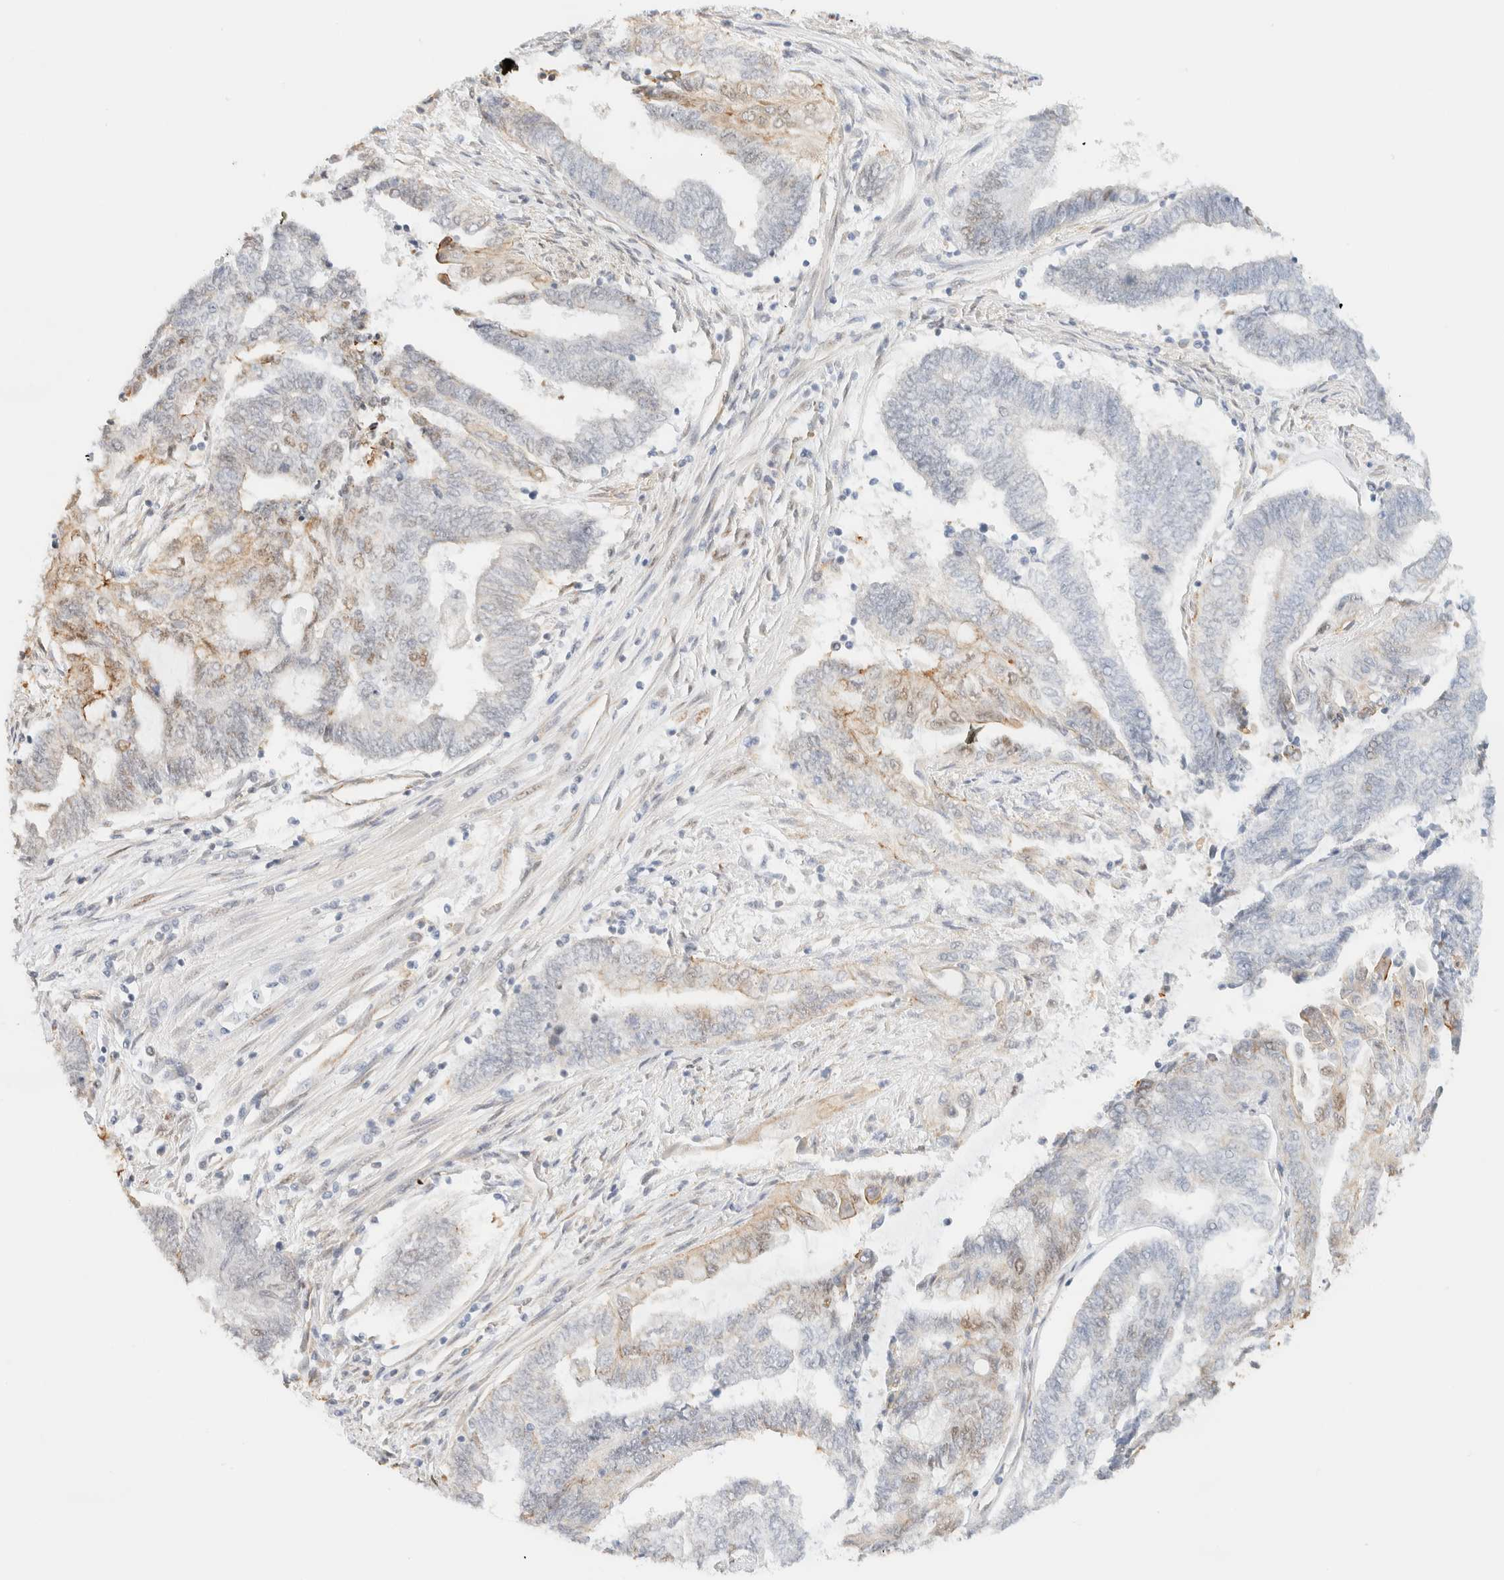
{"staining": {"intensity": "weak", "quantity": "25%-75%", "location": "cytoplasmic/membranous,nuclear"}, "tissue": "endometrial cancer", "cell_type": "Tumor cells", "image_type": "cancer", "snomed": [{"axis": "morphology", "description": "Adenocarcinoma, NOS"}, {"axis": "topography", "description": "Uterus"}, {"axis": "topography", "description": "Endometrium"}], "caption": "Immunohistochemistry (IHC) of human endometrial cancer (adenocarcinoma) reveals low levels of weak cytoplasmic/membranous and nuclear expression in about 25%-75% of tumor cells. (Brightfield microscopy of DAB IHC at high magnification).", "gene": "ARID5A", "patient": {"sex": "female", "age": 70}}